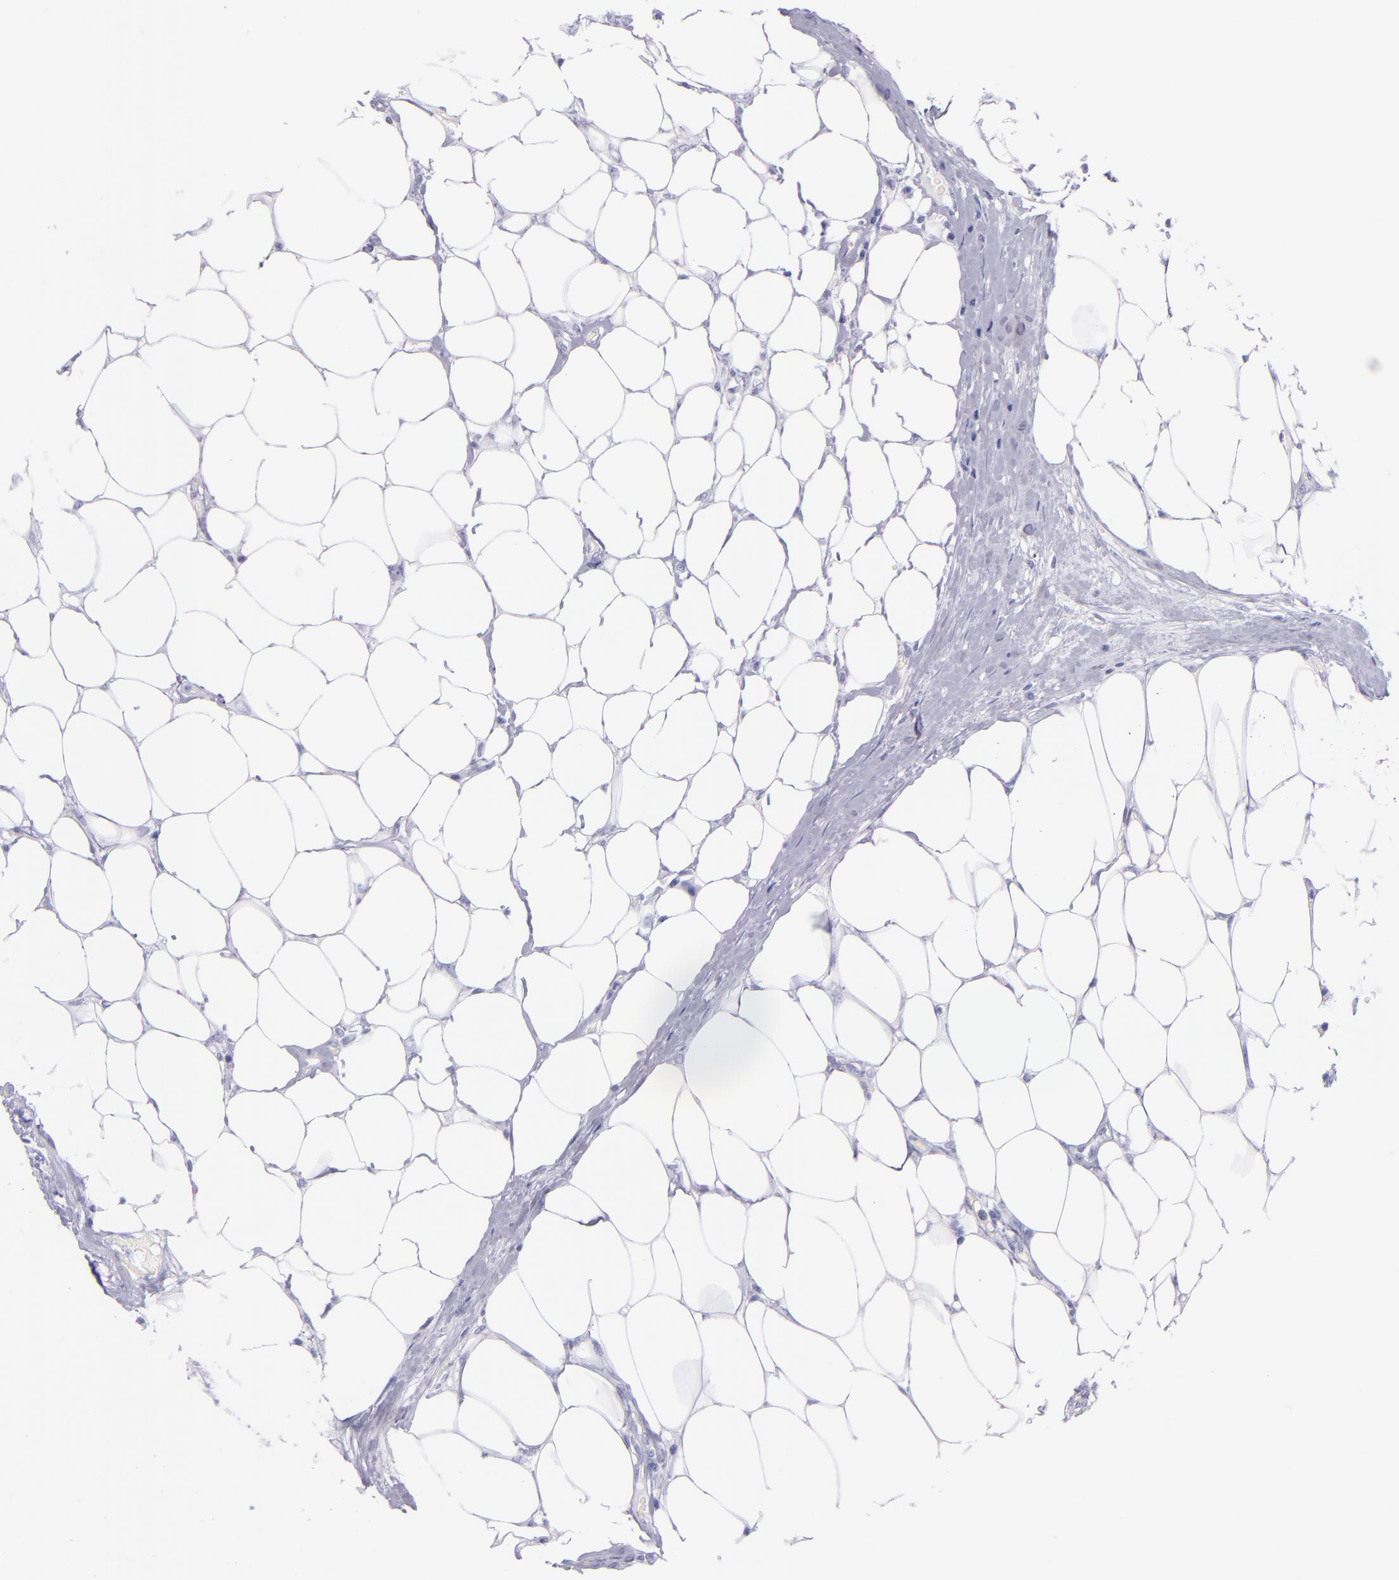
{"staining": {"intensity": "negative", "quantity": "none", "location": "none"}, "tissue": "colorectal cancer", "cell_type": "Tumor cells", "image_type": "cancer", "snomed": [{"axis": "morphology", "description": "Adenocarcinoma, NOS"}, {"axis": "topography", "description": "Colon"}], "caption": "DAB immunohistochemical staining of human colorectal cancer (adenocarcinoma) exhibits no significant staining in tumor cells. Nuclei are stained in blue.", "gene": "SFTPB", "patient": {"sex": "female", "age": 70}}